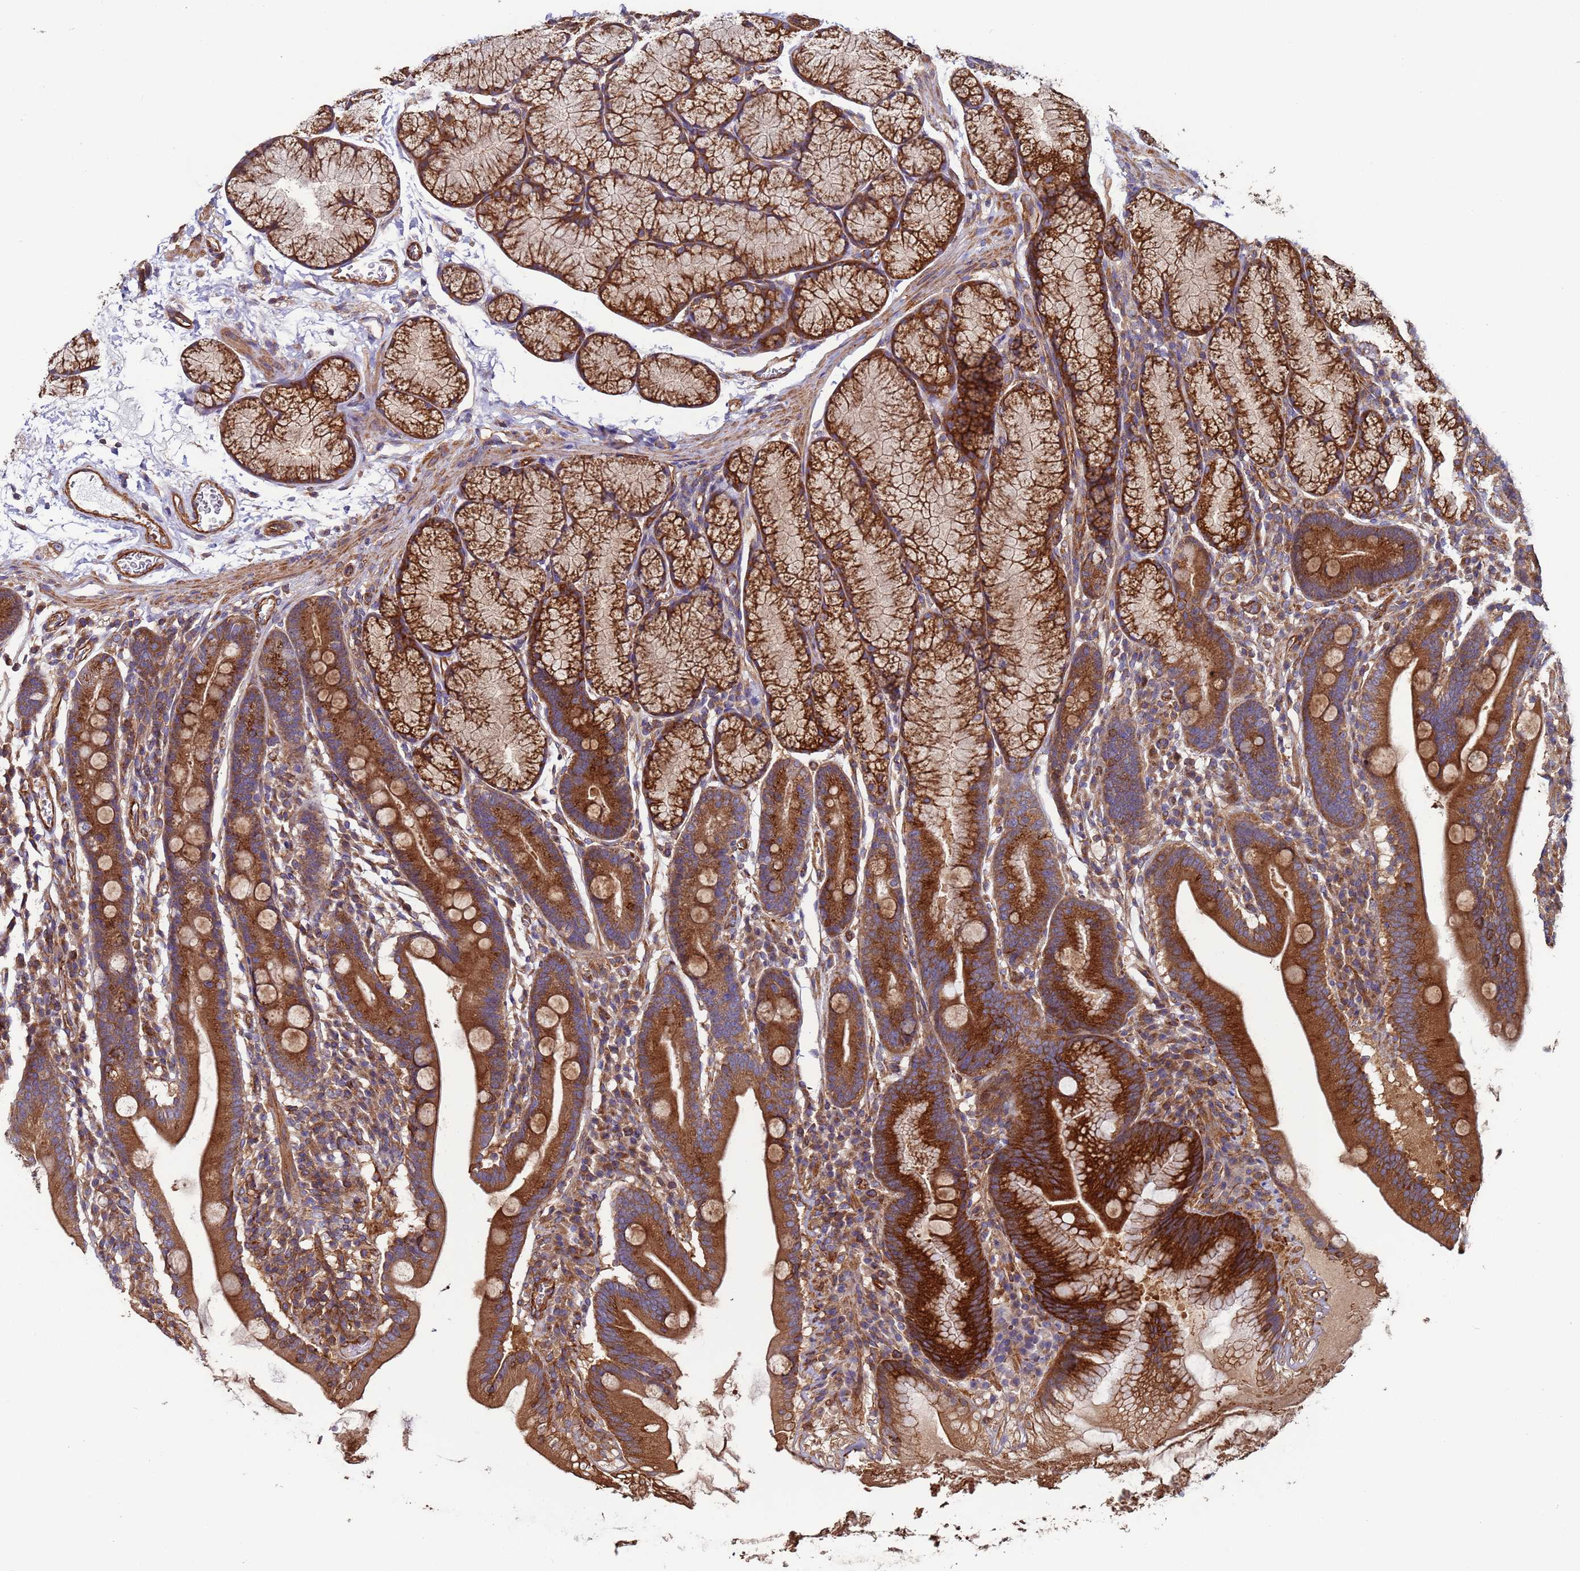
{"staining": {"intensity": "strong", "quantity": ">75%", "location": "cytoplasmic/membranous"}, "tissue": "duodenum", "cell_type": "Glandular cells", "image_type": "normal", "snomed": [{"axis": "morphology", "description": "Normal tissue, NOS"}, {"axis": "topography", "description": "Duodenum"}], "caption": "A high-resolution photomicrograph shows IHC staining of unremarkable duodenum, which demonstrates strong cytoplasmic/membranous expression in about >75% of glandular cells.", "gene": "ZBTB39", "patient": {"sex": "male", "age": 35}}